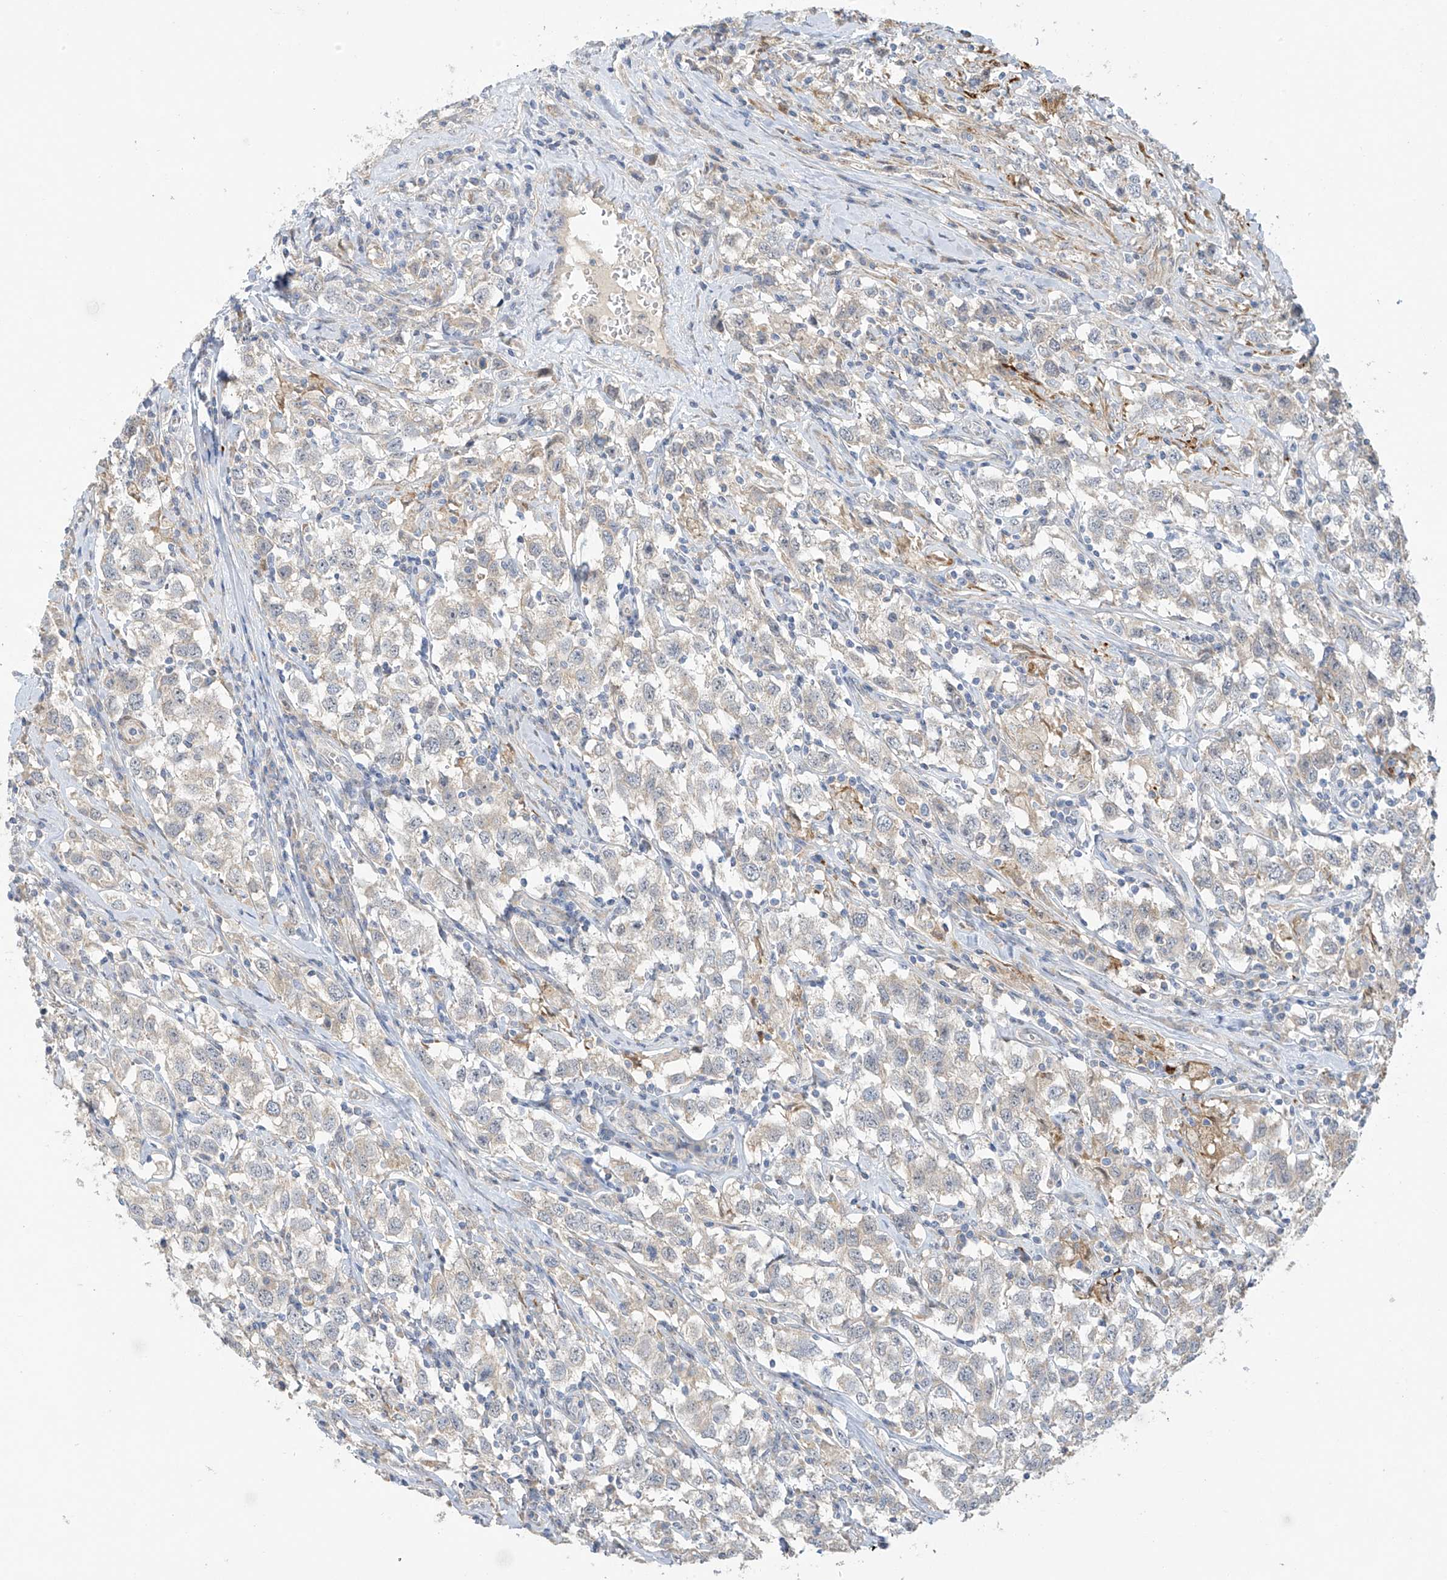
{"staining": {"intensity": "negative", "quantity": "none", "location": "none"}, "tissue": "testis cancer", "cell_type": "Tumor cells", "image_type": "cancer", "snomed": [{"axis": "morphology", "description": "Seminoma, NOS"}, {"axis": "topography", "description": "Testis"}], "caption": "Testis seminoma stained for a protein using immunohistochemistry shows no expression tumor cells.", "gene": "ZNF641", "patient": {"sex": "male", "age": 41}}